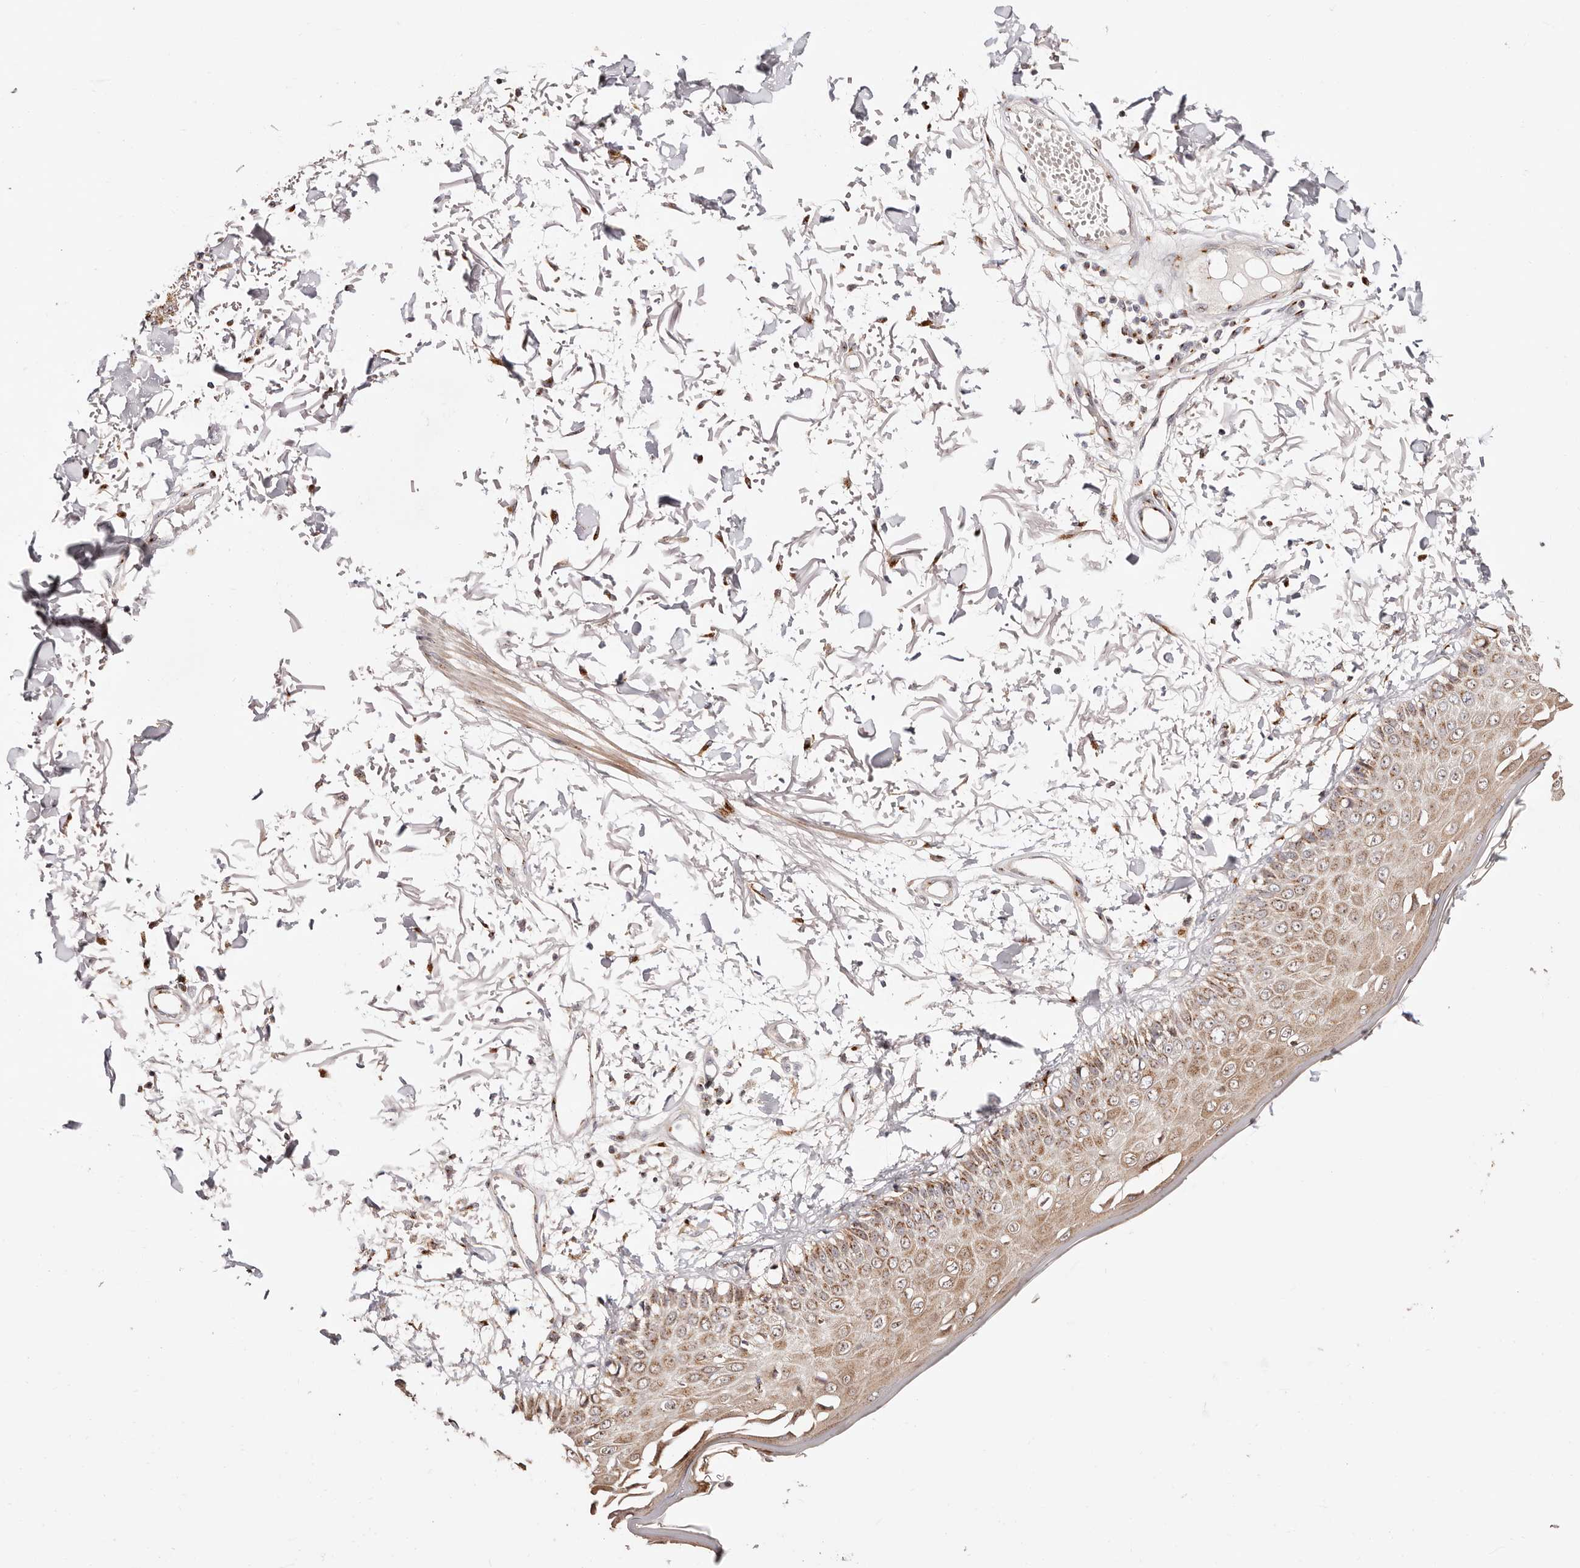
{"staining": {"intensity": "weak", "quantity": "25%-75%", "location": "cytoplasmic/membranous"}, "tissue": "skin", "cell_type": "Fibroblasts", "image_type": "normal", "snomed": [{"axis": "morphology", "description": "Normal tissue, NOS"}, {"axis": "morphology", "description": "Squamous cell carcinoma, NOS"}, {"axis": "topography", "description": "Skin"}, {"axis": "topography", "description": "Peripheral nerve tissue"}], "caption": "Immunohistochemical staining of normal skin shows weak cytoplasmic/membranous protein expression in about 25%-75% of fibroblasts.", "gene": "MAPK6", "patient": {"sex": "male", "age": 83}}